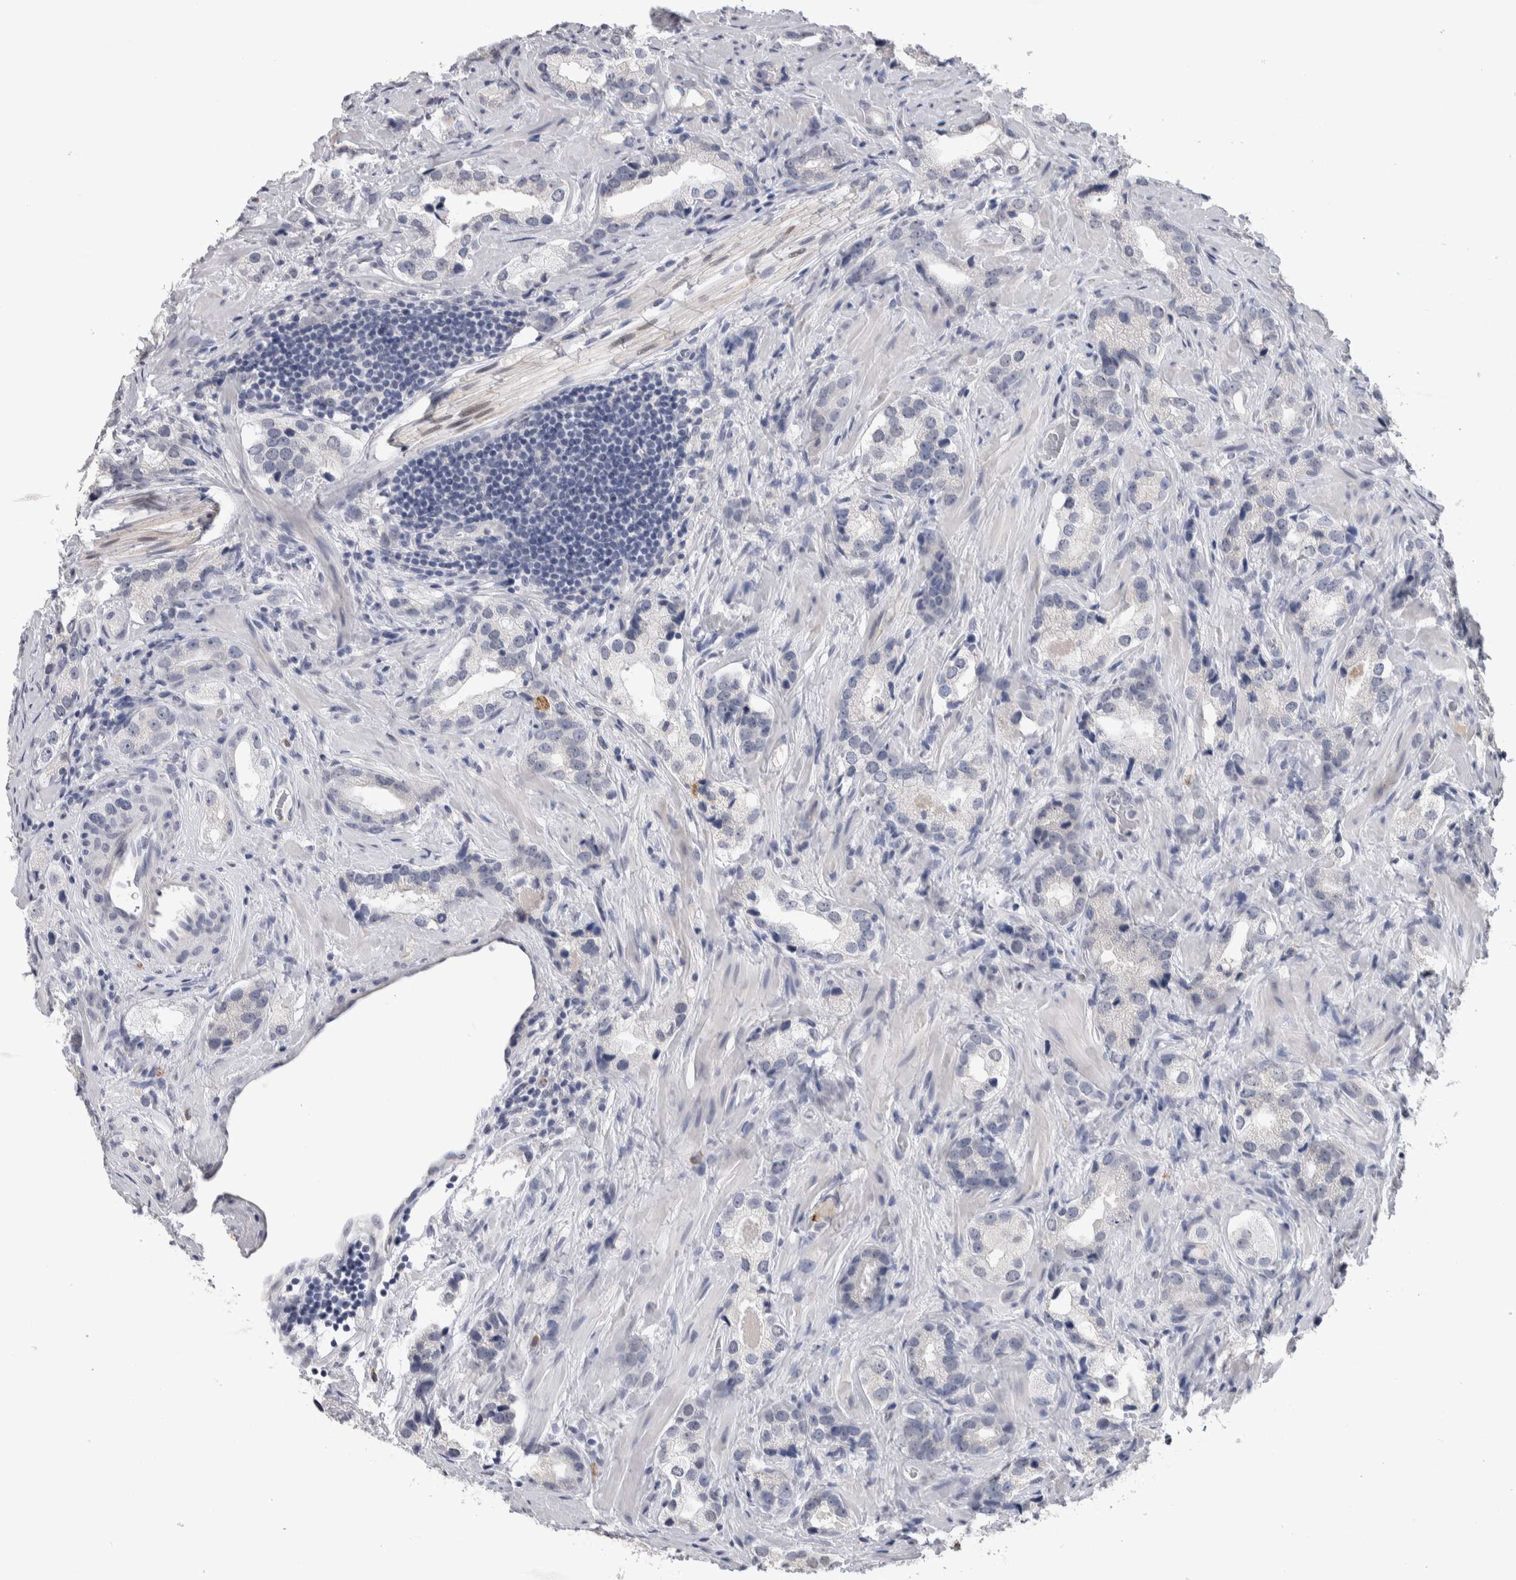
{"staining": {"intensity": "negative", "quantity": "none", "location": "none"}, "tissue": "prostate cancer", "cell_type": "Tumor cells", "image_type": "cancer", "snomed": [{"axis": "morphology", "description": "Adenocarcinoma, High grade"}, {"axis": "topography", "description": "Prostate"}], "caption": "IHC photomicrograph of human prostate cancer (high-grade adenocarcinoma) stained for a protein (brown), which displays no expression in tumor cells. Brightfield microscopy of immunohistochemistry stained with DAB (3,3'-diaminobenzidine) (brown) and hematoxylin (blue), captured at high magnification.", "gene": "TMEM102", "patient": {"sex": "male", "age": 63}}